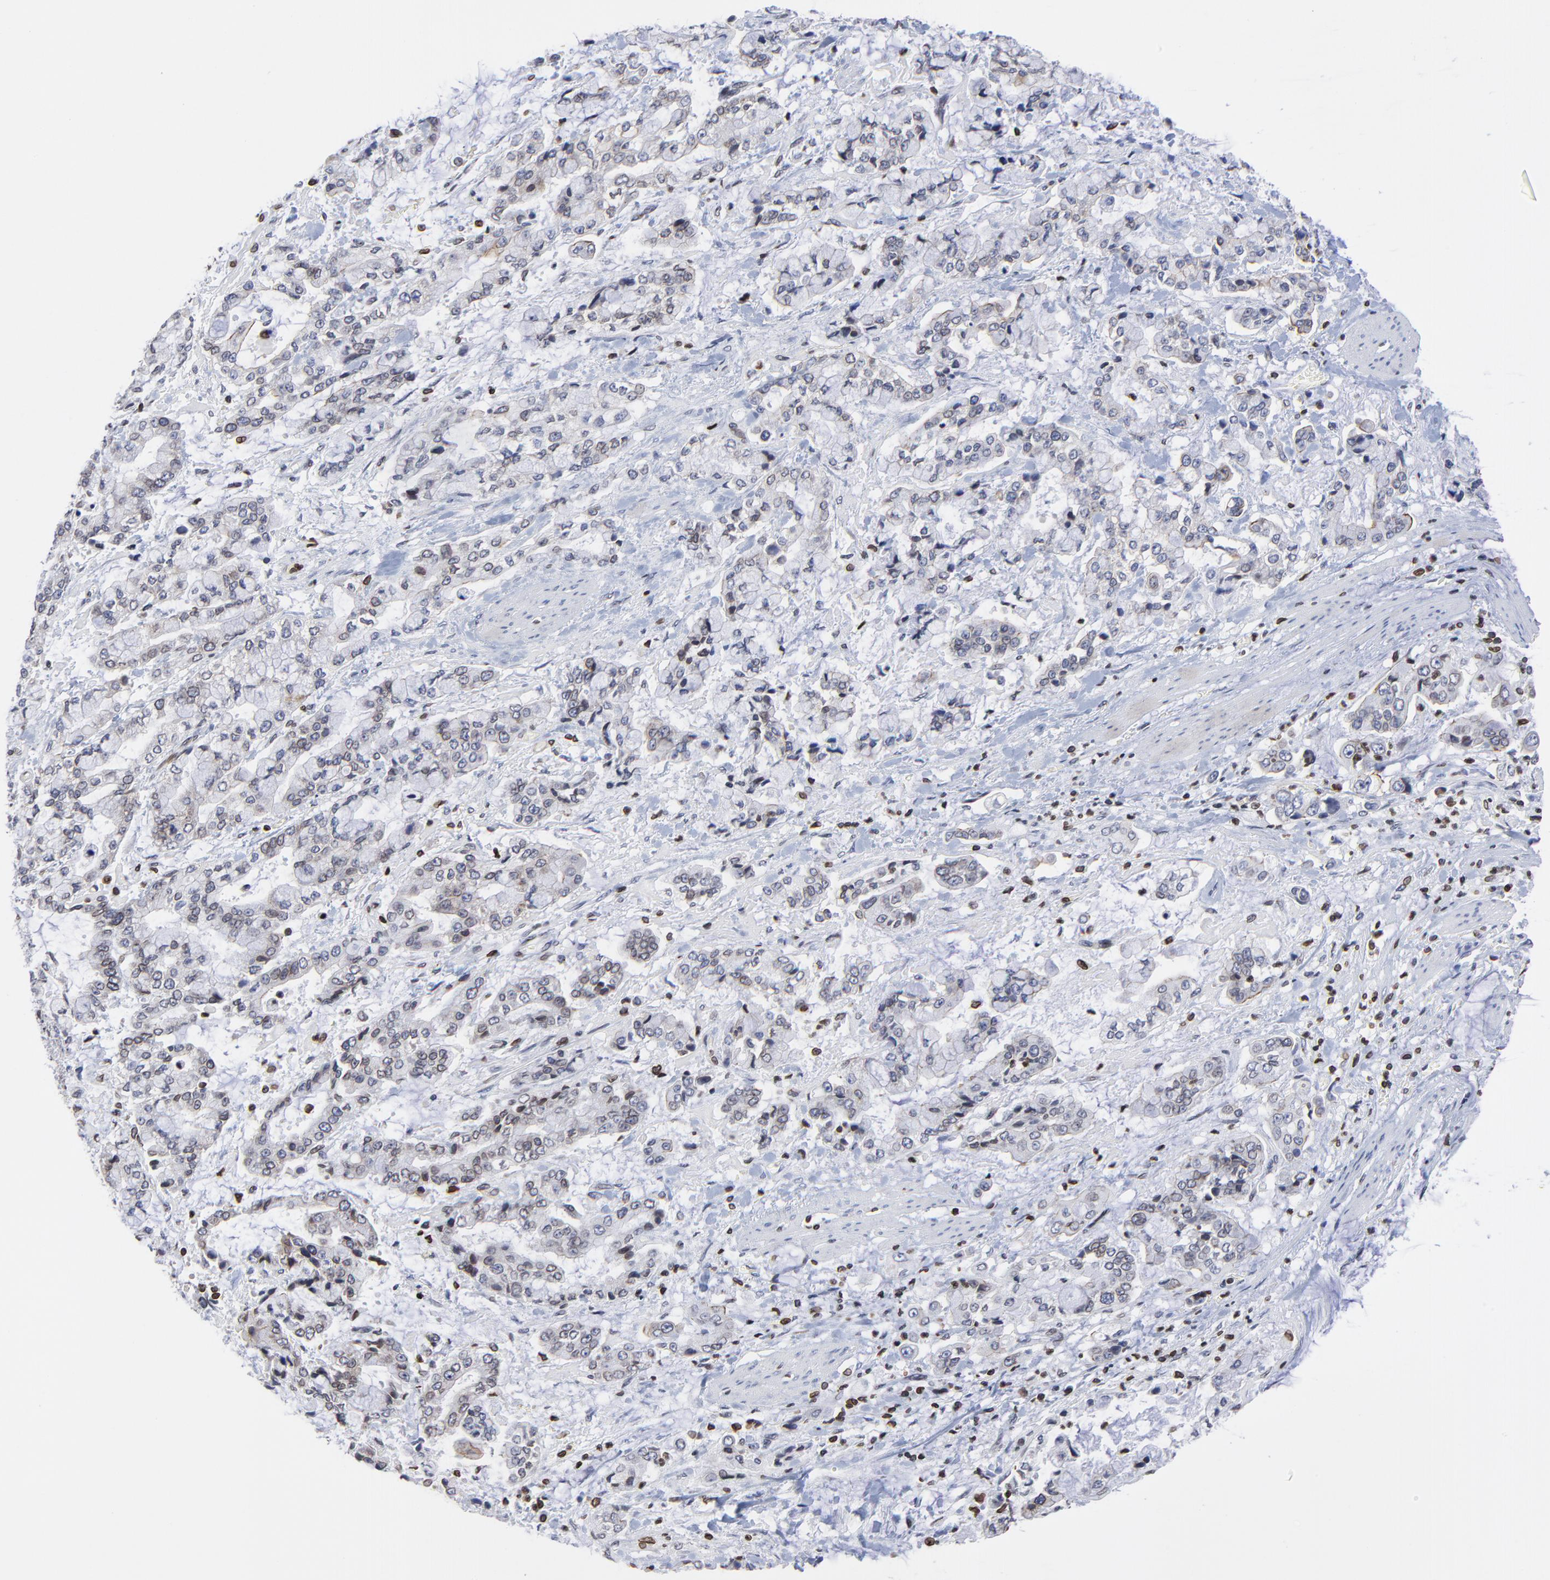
{"staining": {"intensity": "weak", "quantity": ">75%", "location": "cytoplasmic/membranous,nuclear"}, "tissue": "stomach cancer", "cell_type": "Tumor cells", "image_type": "cancer", "snomed": [{"axis": "morphology", "description": "Normal tissue, NOS"}, {"axis": "morphology", "description": "Adenocarcinoma, NOS"}, {"axis": "topography", "description": "Stomach, upper"}, {"axis": "topography", "description": "Stomach"}], "caption": "Immunohistochemistry (DAB) staining of adenocarcinoma (stomach) shows weak cytoplasmic/membranous and nuclear protein expression in approximately >75% of tumor cells.", "gene": "THAP7", "patient": {"sex": "male", "age": 76}}